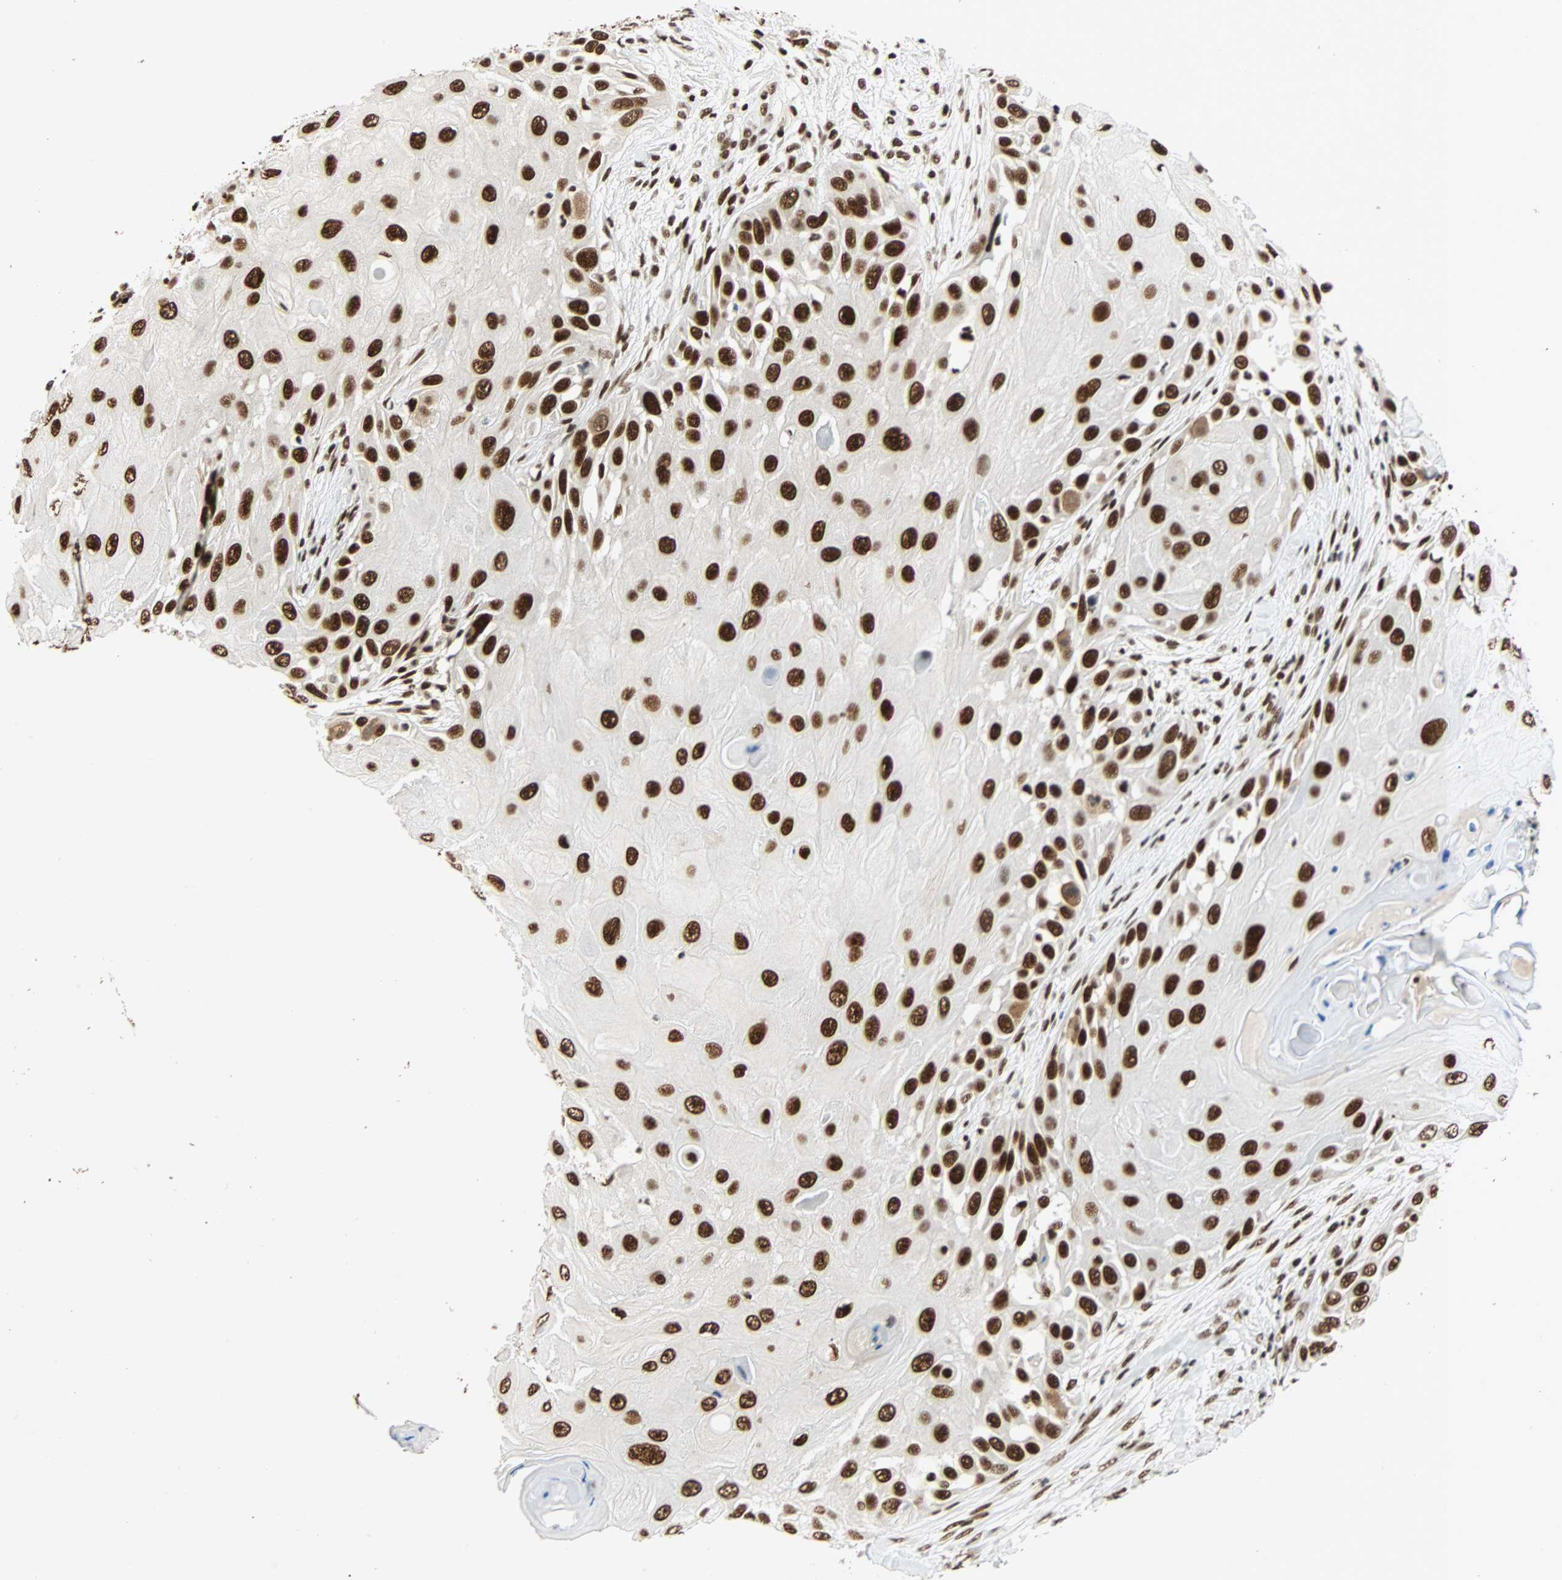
{"staining": {"intensity": "strong", "quantity": ">75%", "location": "nuclear"}, "tissue": "skin cancer", "cell_type": "Tumor cells", "image_type": "cancer", "snomed": [{"axis": "morphology", "description": "Squamous cell carcinoma, NOS"}, {"axis": "topography", "description": "Skin"}], "caption": "The micrograph demonstrates immunohistochemical staining of squamous cell carcinoma (skin). There is strong nuclear expression is appreciated in approximately >75% of tumor cells. (brown staining indicates protein expression, while blue staining denotes nuclei).", "gene": "CDK12", "patient": {"sex": "female", "age": 44}}